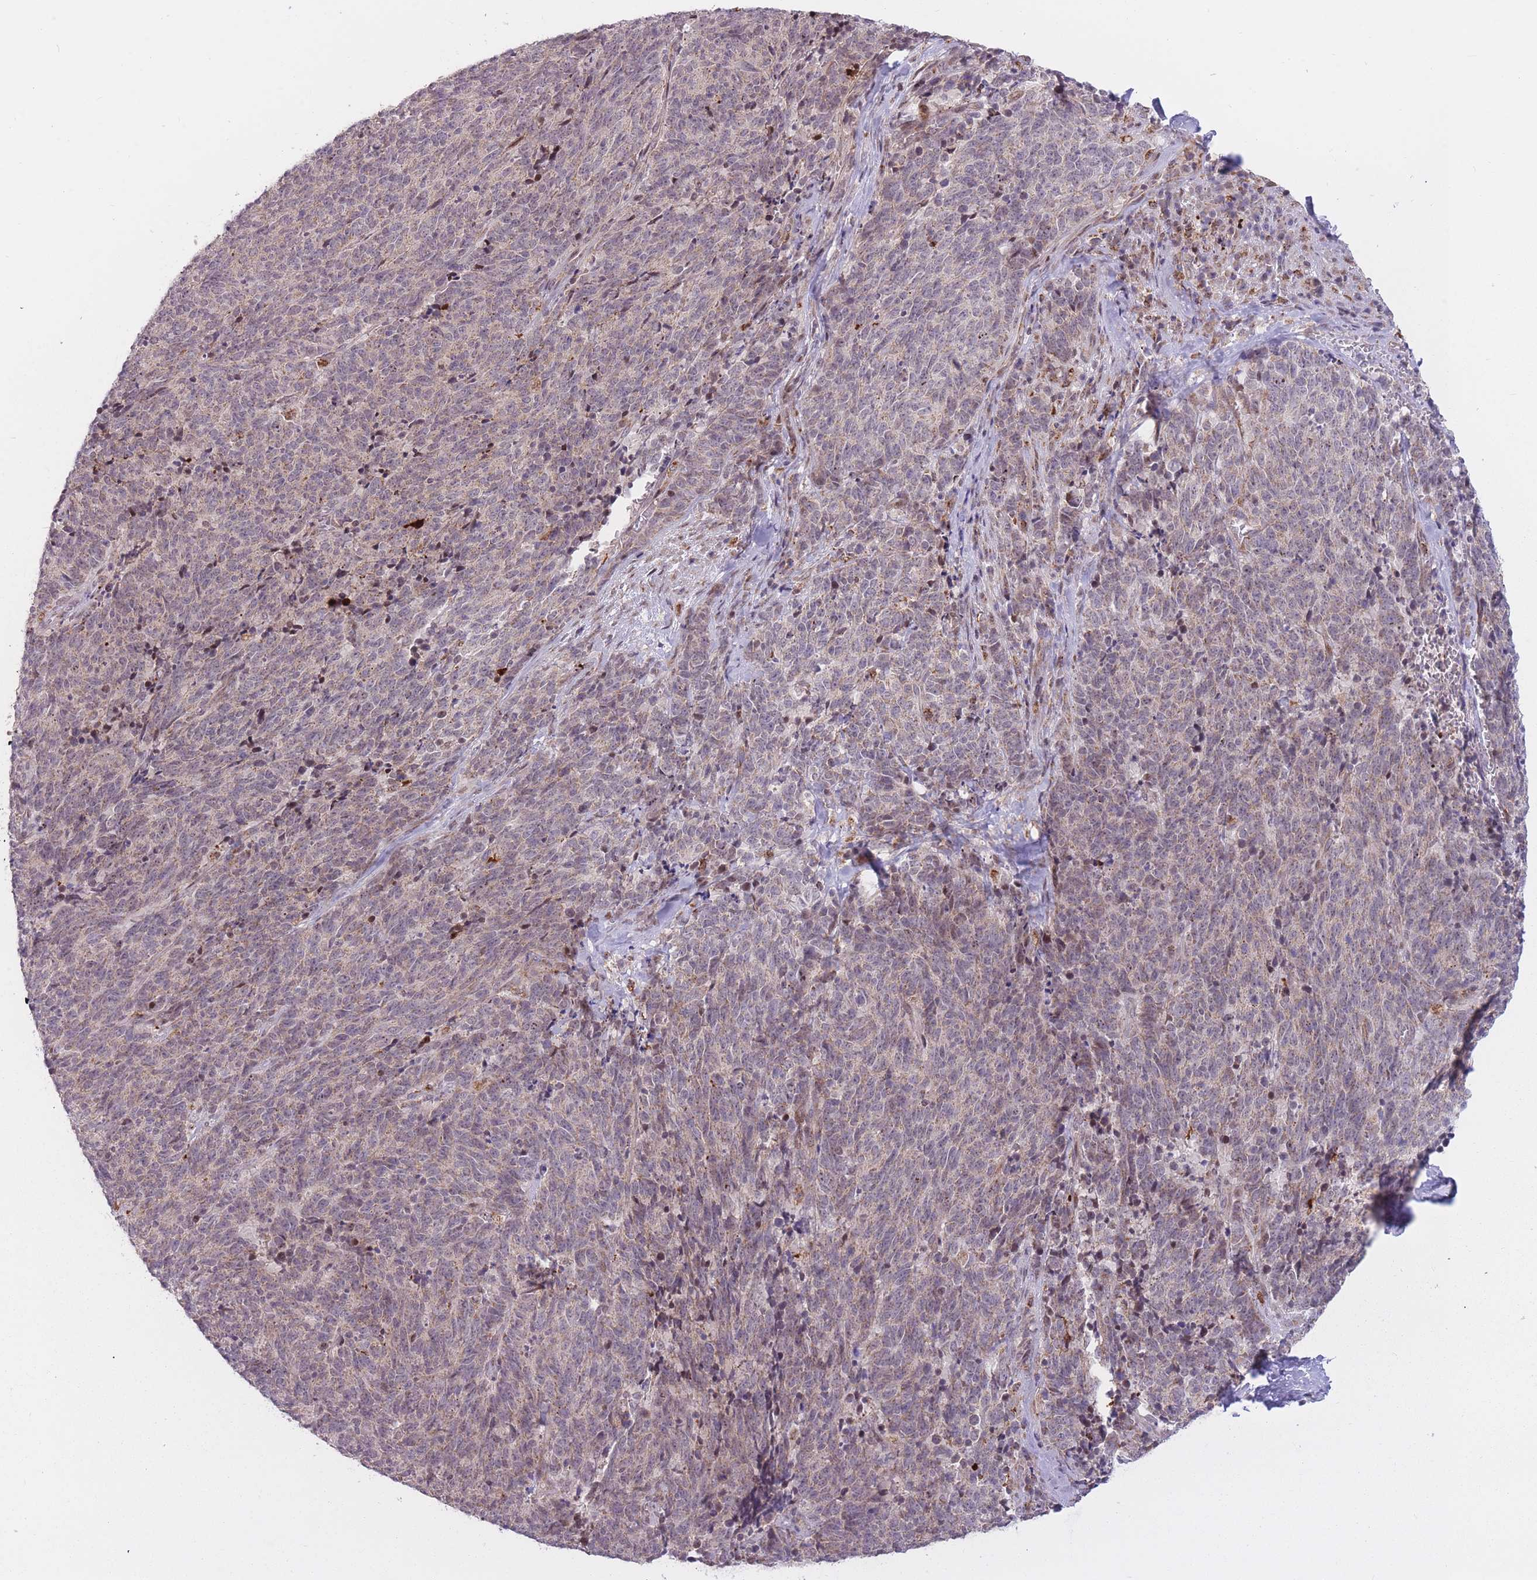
{"staining": {"intensity": "weak", "quantity": "25%-75%", "location": "cytoplasmic/membranous"}, "tissue": "cervical cancer", "cell_type": "Tumor cells", "image_type": "cancer", "snomed": [{"axis": "morphology", "description": "Squamous cell carcinoma, NOS"}, {"axis": "topography", "description": "Cervix"}], "caption": "About 25%-75% of tumor cells in human cervical squamous cell carcinoma demonstrate weak cytoplasmic/membranous protein positivity as visualized by brown immunohistochemical staining.", "gene": "DPYSL4", "patient": {"sex": "female", "age": 29}}